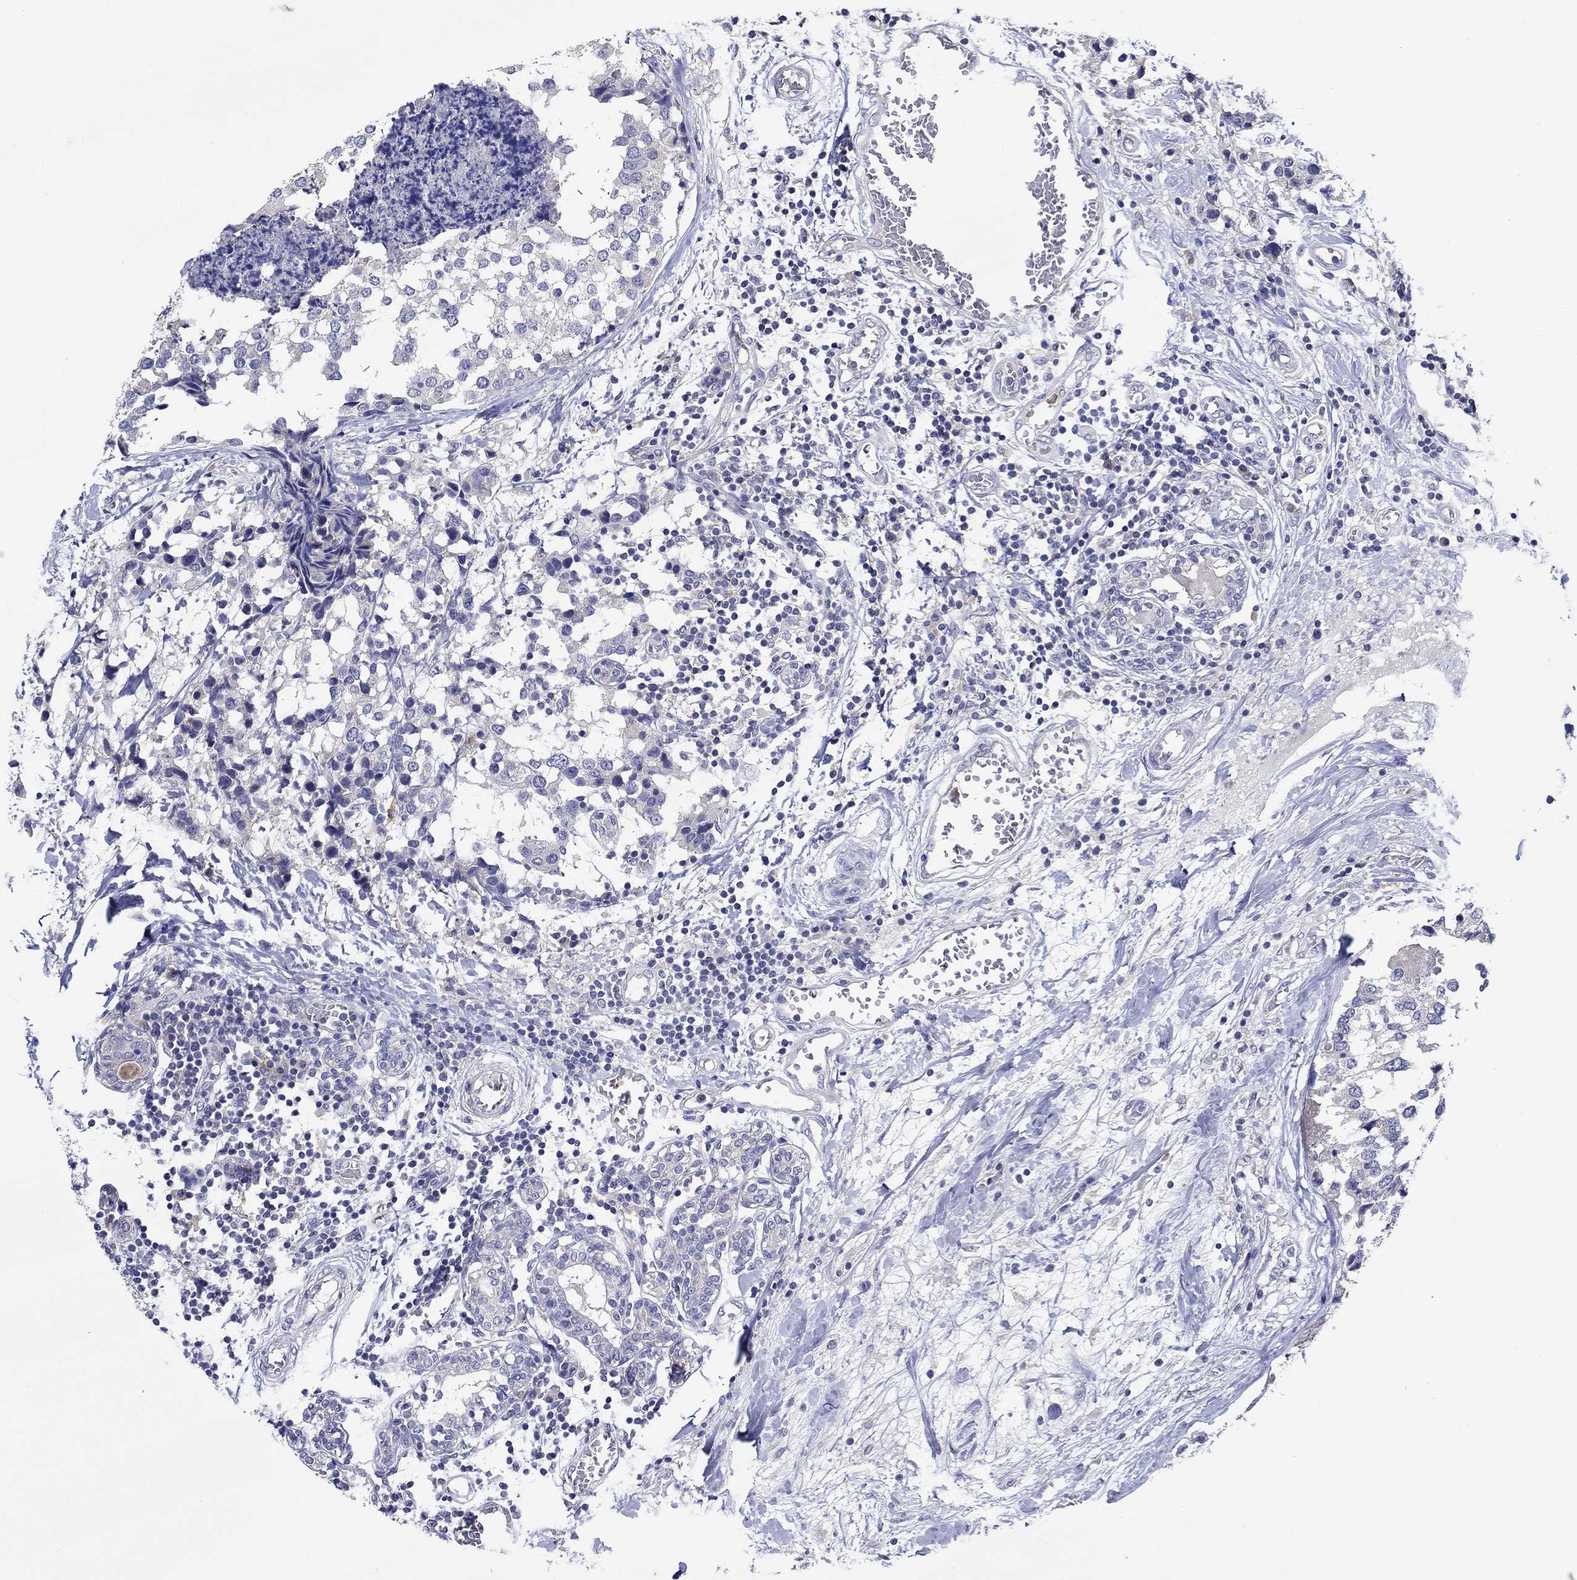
{"staining": {"intensity": "negative", "quantity": "none", "location": "none"}, "tissue": "breast cancer", "cell_type": "Tumor cells", "image_type": "cancer", "snomed": [{"axis": "morphology", "description": "Lobular carcinoma"}, {"axis": "topography", "description": "Breast"}], "caption": "High magnification brightfield microscopy of breast lobular carcinoma stained with DAB (brown) and counterstained with hematoxylin (blue): tumor cells show no significant positivity.", "gene": "CHIT1", "patient": {"sex": "female", "age": 59}}